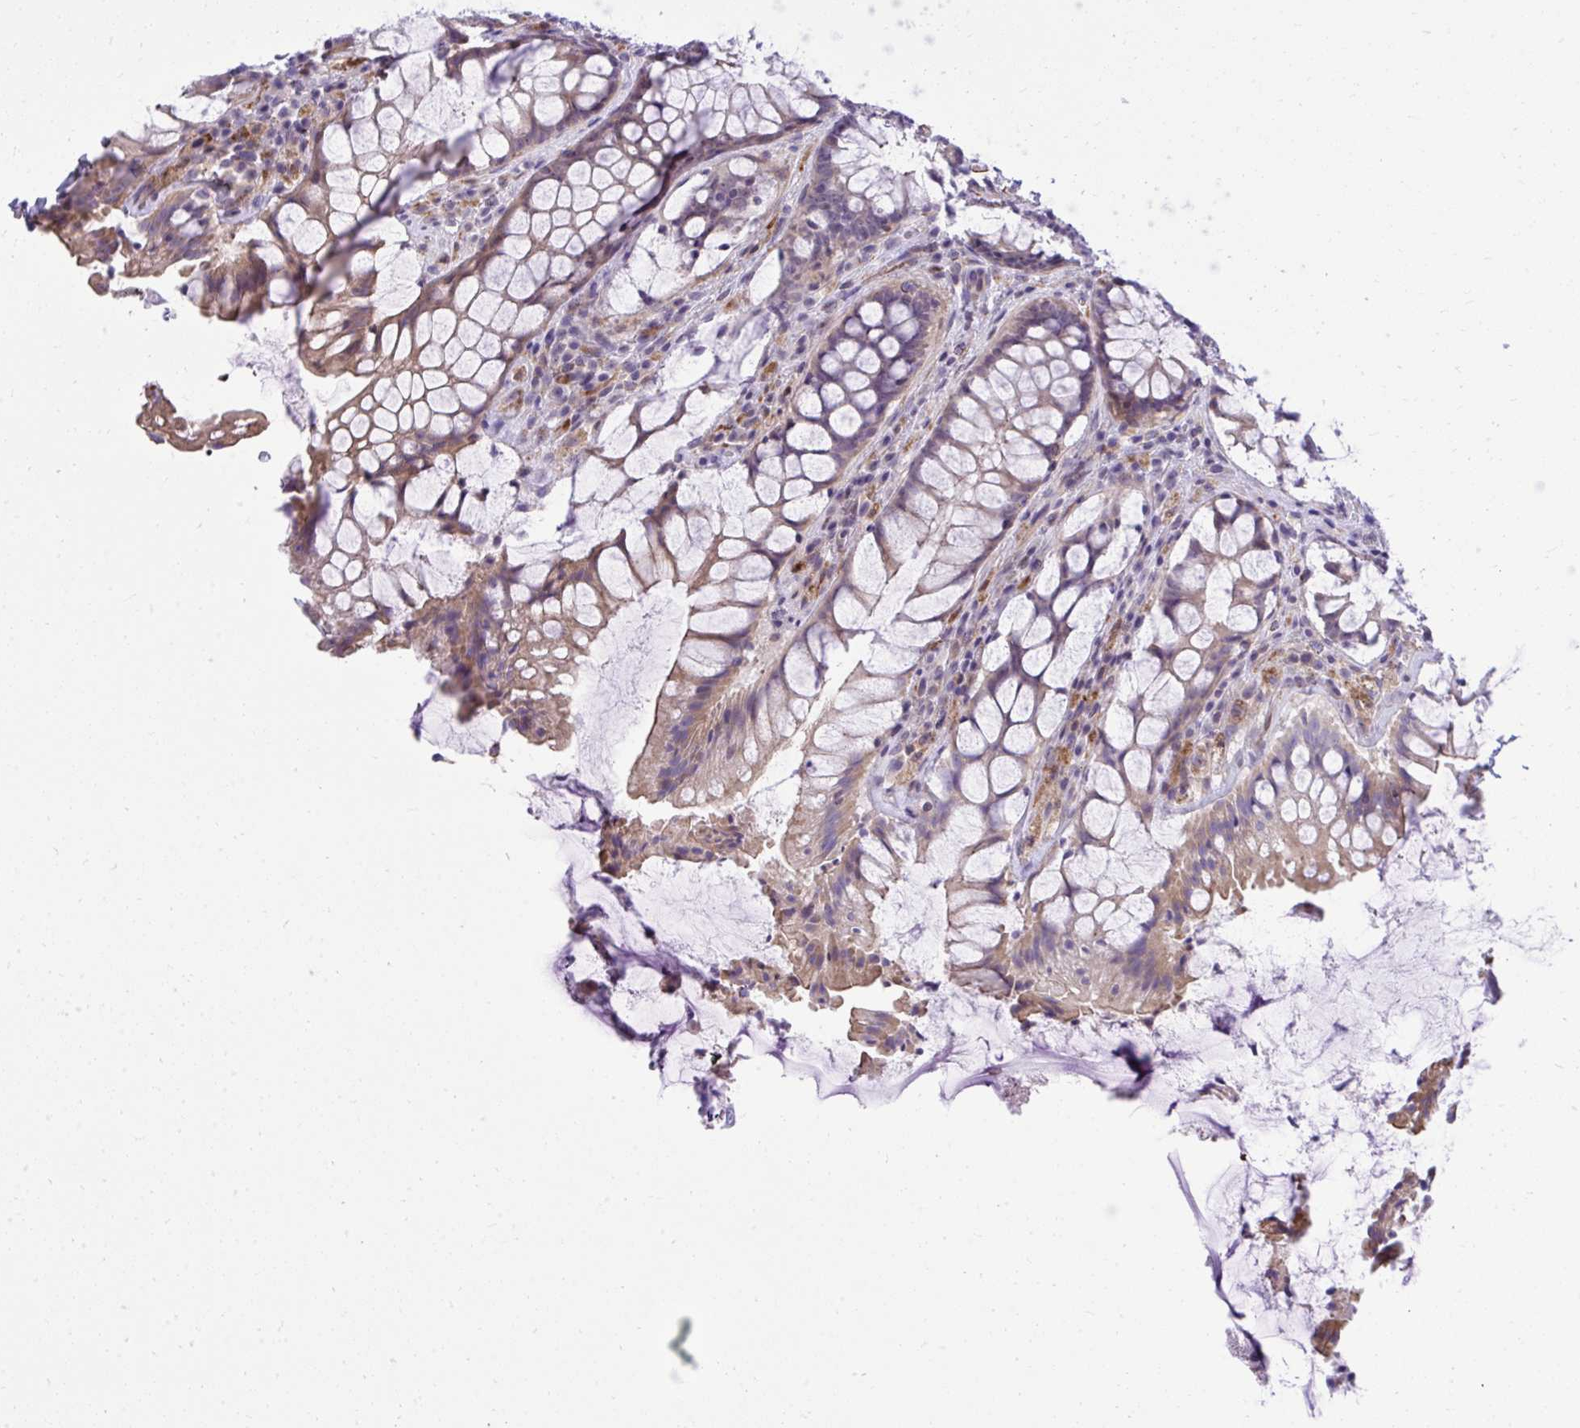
{"staining": {"intensity": "weak", "quantity": "25%-75%", "location": "cytoplasmic/membranous"}, "tissue": "rectum", "cell_type": "Glandular cells", "image_type": "normal", "snomed": [{"axis": "morphology", "description": "Normal tissue, NOS"}, {"axis": "topography", "description": "Rectum"}], "caption": "Protein positivity by IHC exhibits weak cytoplasmic/membranous expression in approximately 25%-75% of glandular cells in unremarkable rectum.", "gene": "GRK4", "patient": {"sex": "female", "age": 58}}